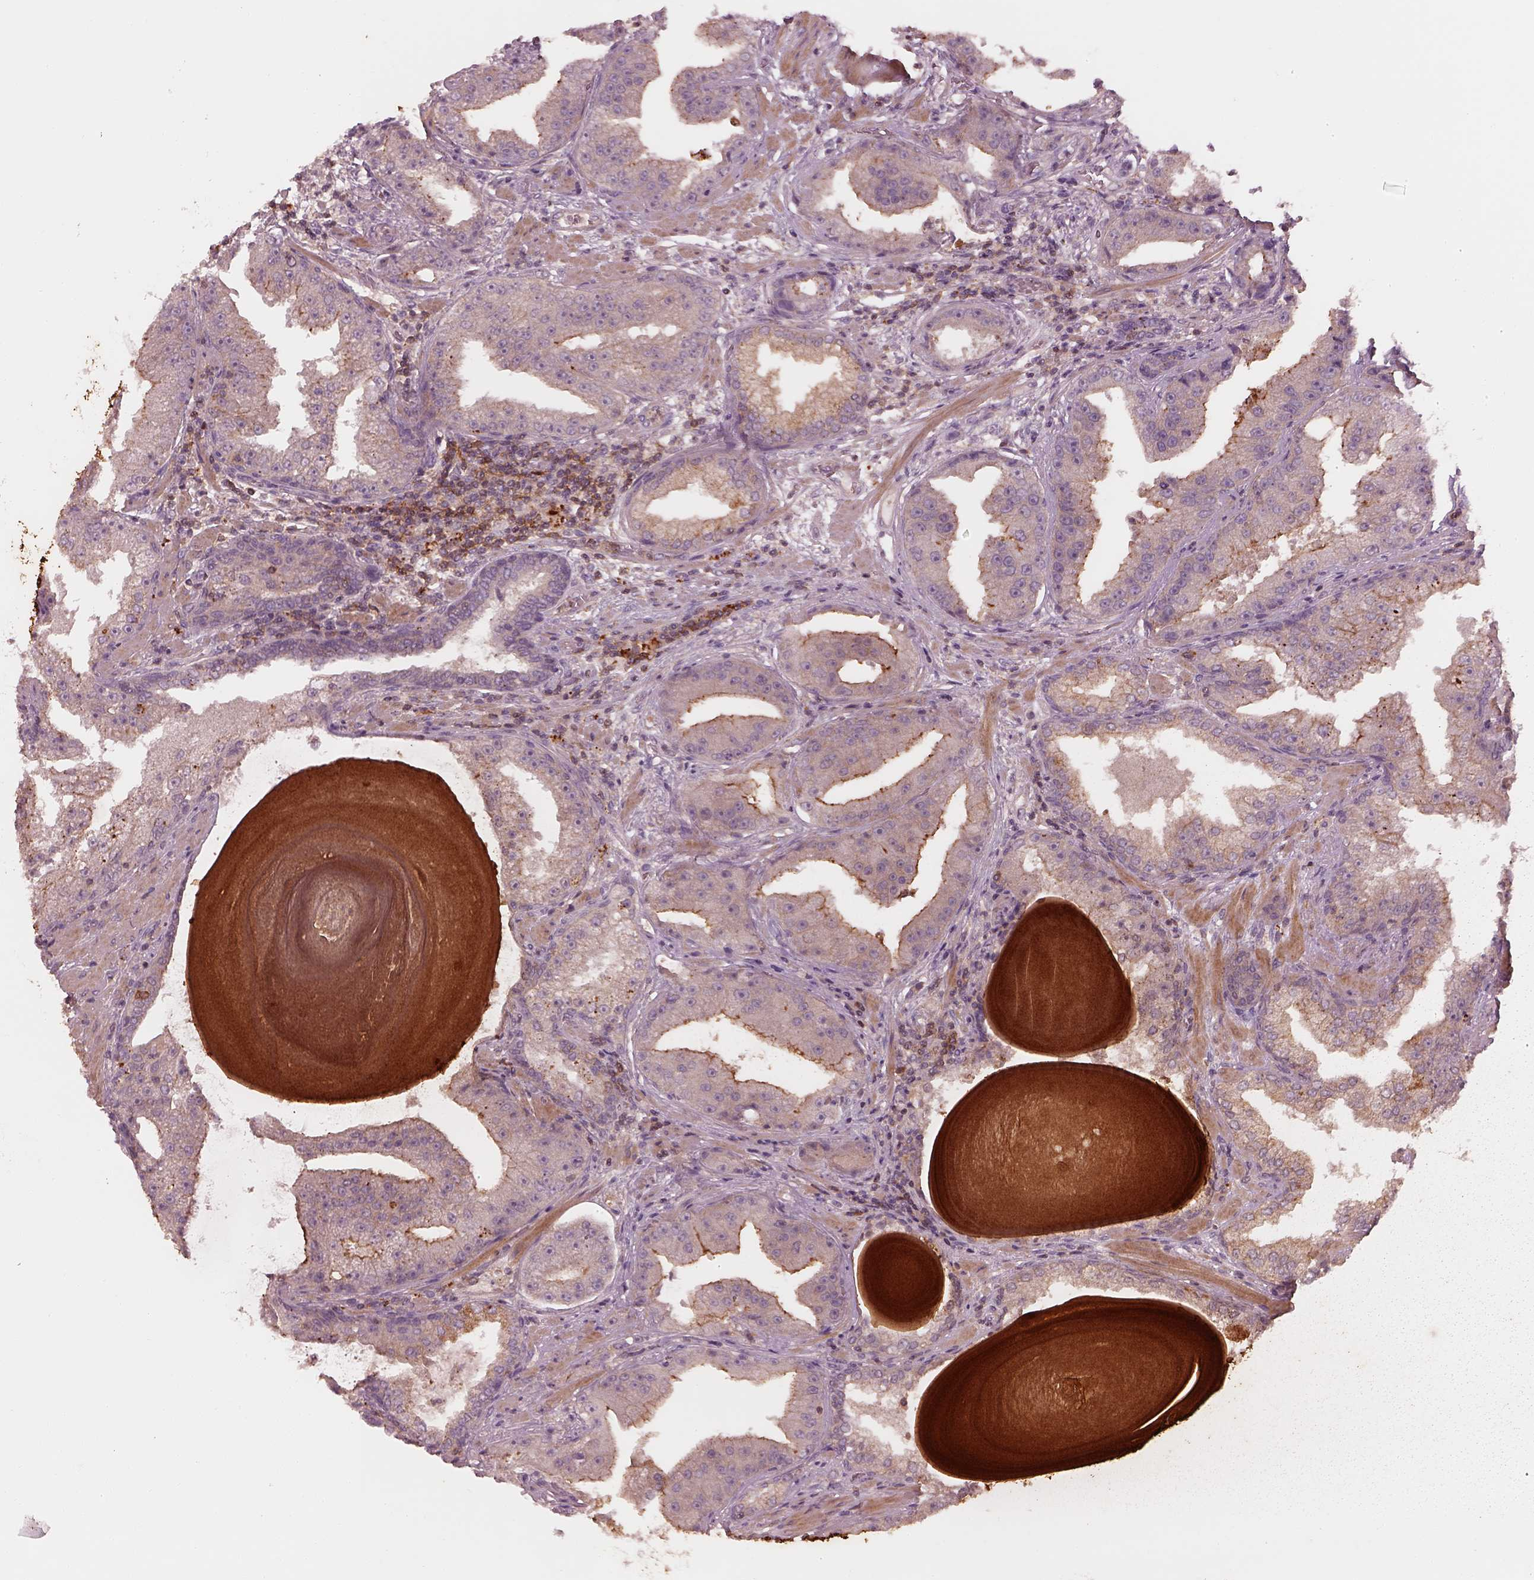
{"staining": {"intensity": "strong", "quantity": "<25%", "location": "cytoplasmic/membranous"}, "tissue": "prostate cancer", "cell_type": "Tumor cells", "image_type": "cancer", "snomed": [{"axis": "morphology", "description": "Adenocarcinoma, Low grade"}, {"axis": "topography", "description": "Prostate"}], "caption": "Prostate cancer tissue displays strong cytoplasmic/membranous staining in approximately <25% of tumor cells", "gene": "FAM107B", "patient": {"sex": "male", "age": 62}}